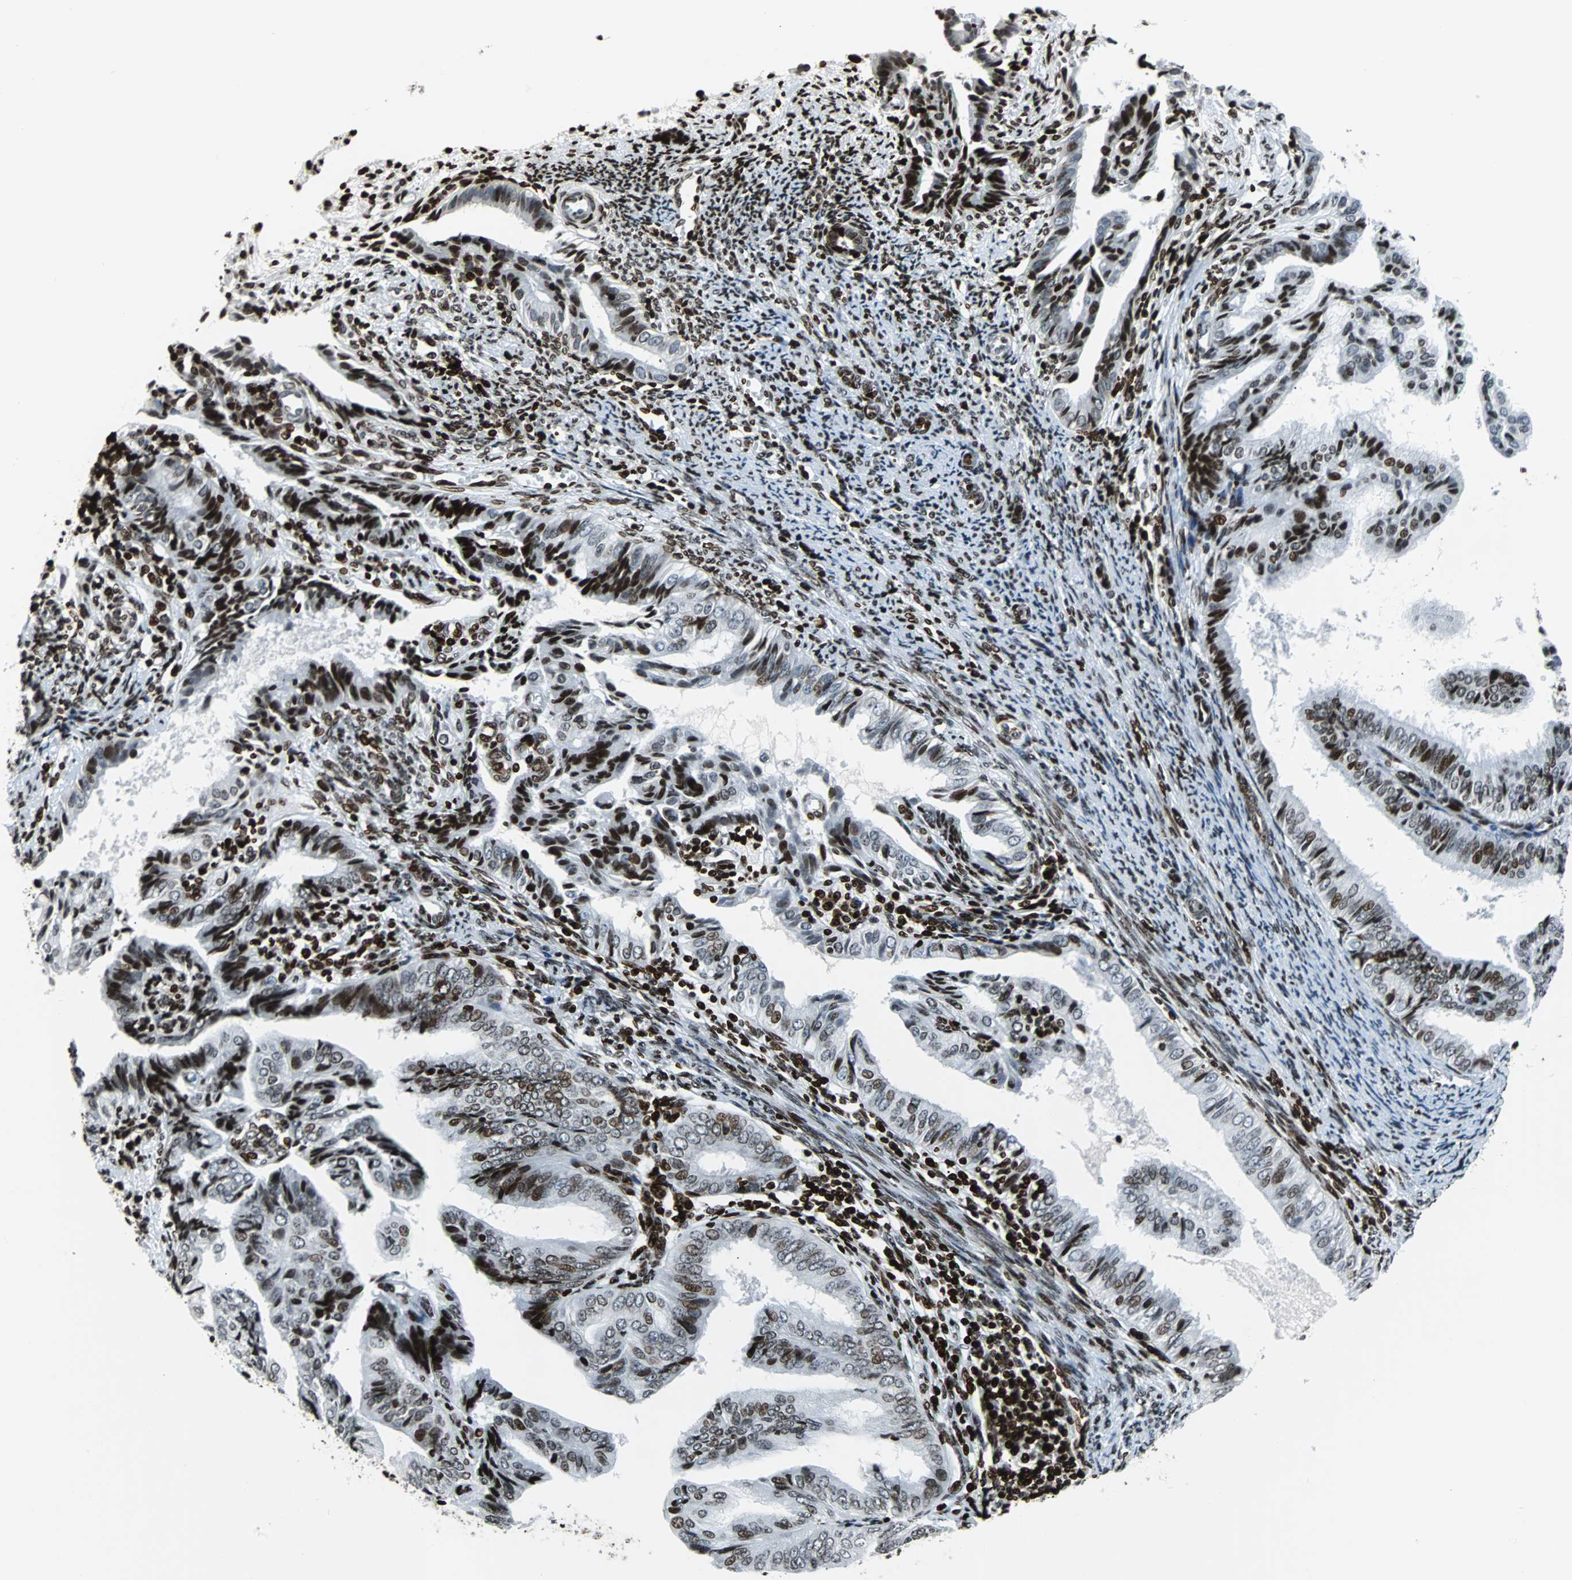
{"staining": {"intensity": "strong", "quantity": "25%-75%", "location": "nuclear"}, "tissue": "endometrial cancer", "cell_type": "Tumor cells", "image_type": "cancer", "snomed": [{"axis": "morphology", "description": "Adenocarcinoma, NOS"}, {"axis": "topography", "description": "Endometrium"}], "caption": "Immunohistochemistry (IHC) (DAB (3,3'-diaminobenzidine)) staining of adenocarcinoma (endometrial) demonstrates strong nuclear protein positivity in about 25%-75% of tumor cells.", "gene": "ZNF131", "patient": {"sex": "female", "age": 58}}